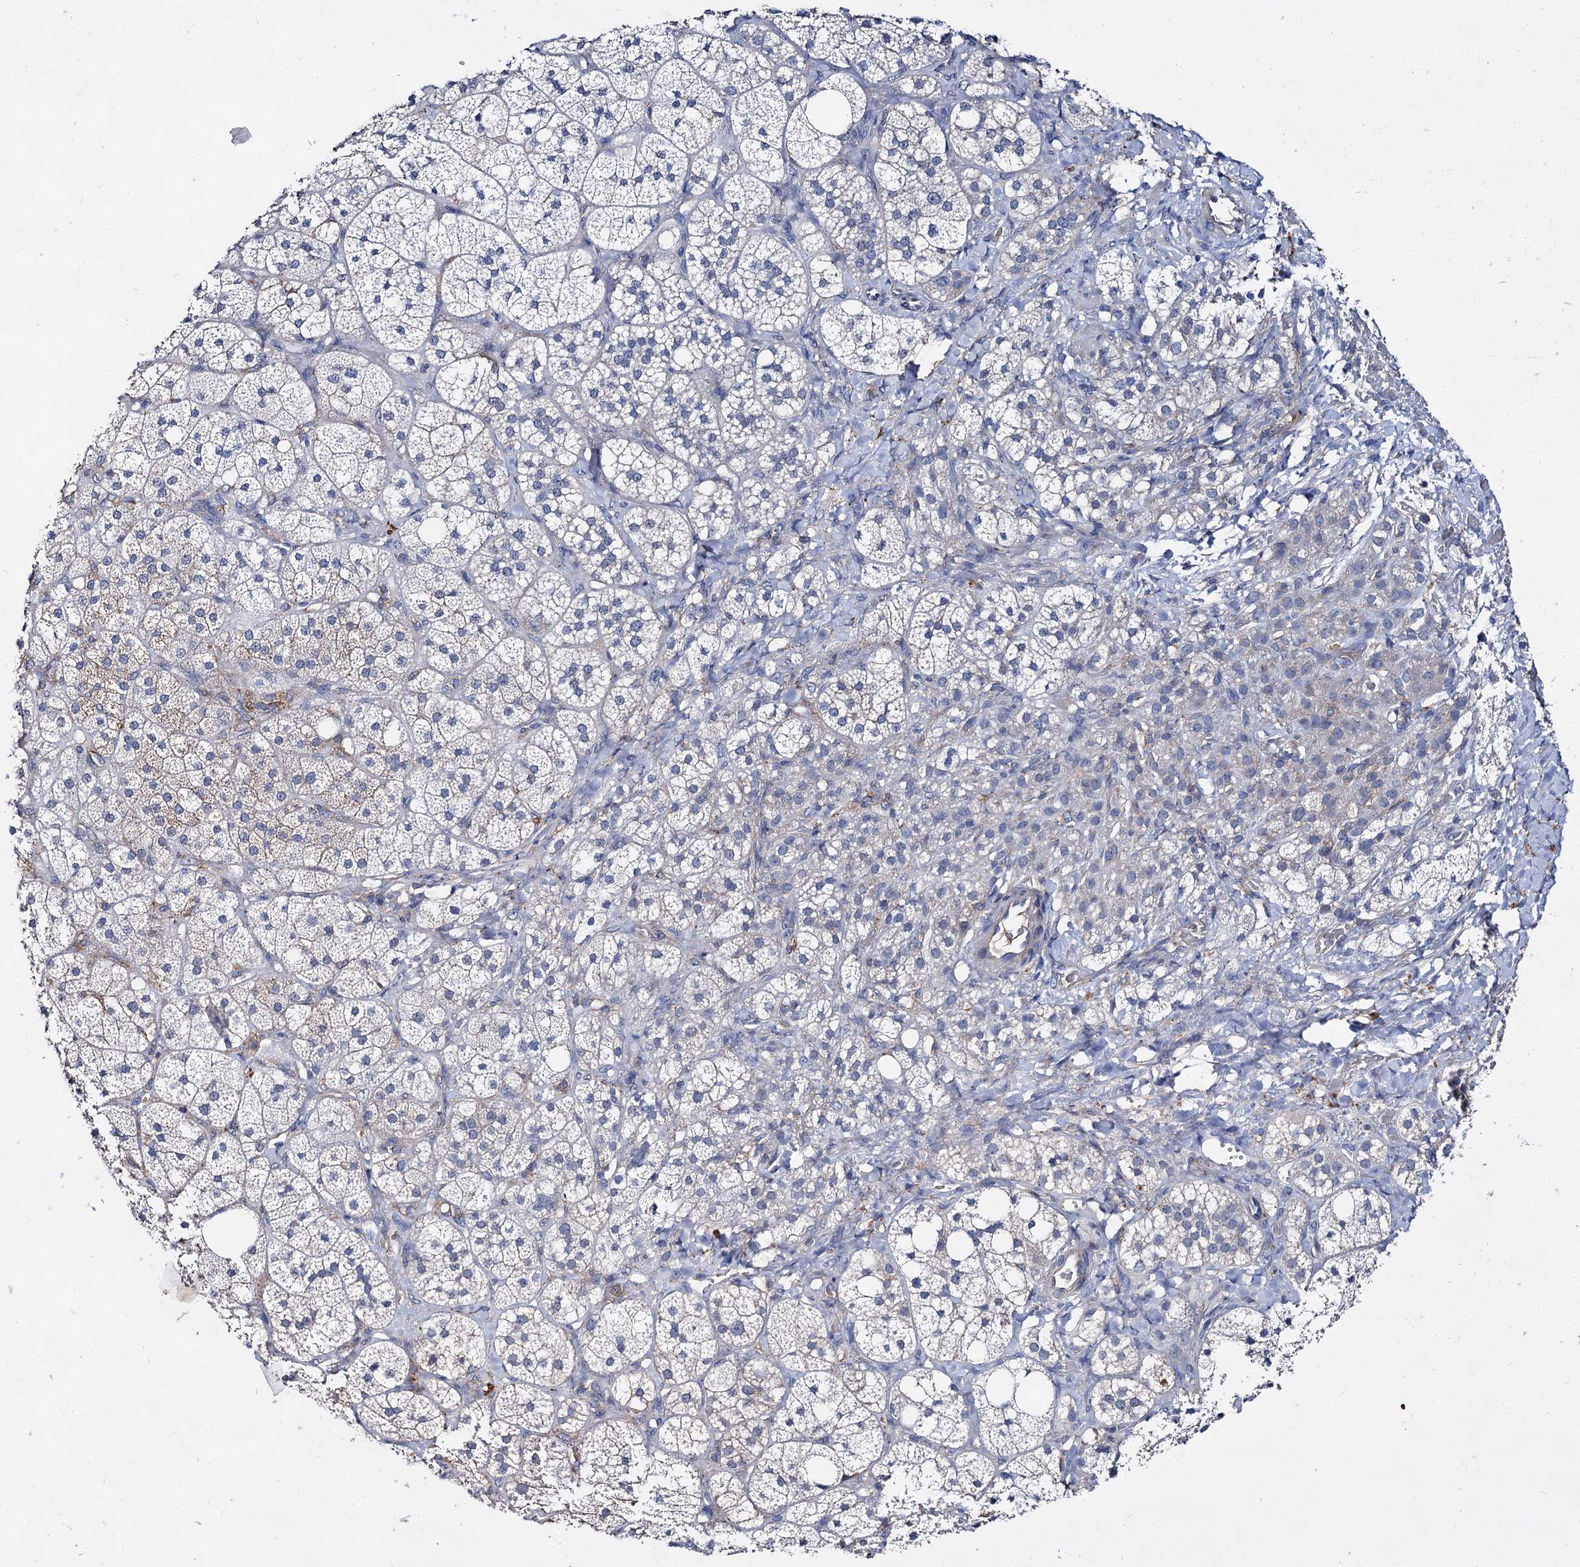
{"staining": {"intensity": "negative", "quantity": "none", "location": "none"}, "tissue": "adrenal gland", "cell_type": "Glandular cells", "image_type": "normal", "snomed": [{"axis": "morphology", "description": "Normal tissue, NOS"}, {"axis": "topography", "description": "Adrenal gland"}], "caption": "Micrograph shows no significant protein positivity in glandular cells of benign adrenal gland. (Brightfield microscopy of DAB (3,3'-diaminobenzidine) immunohistochemistry at high magnification).", "gene": "HVCN1", "patient": {"sex": "male", "age": 61}}